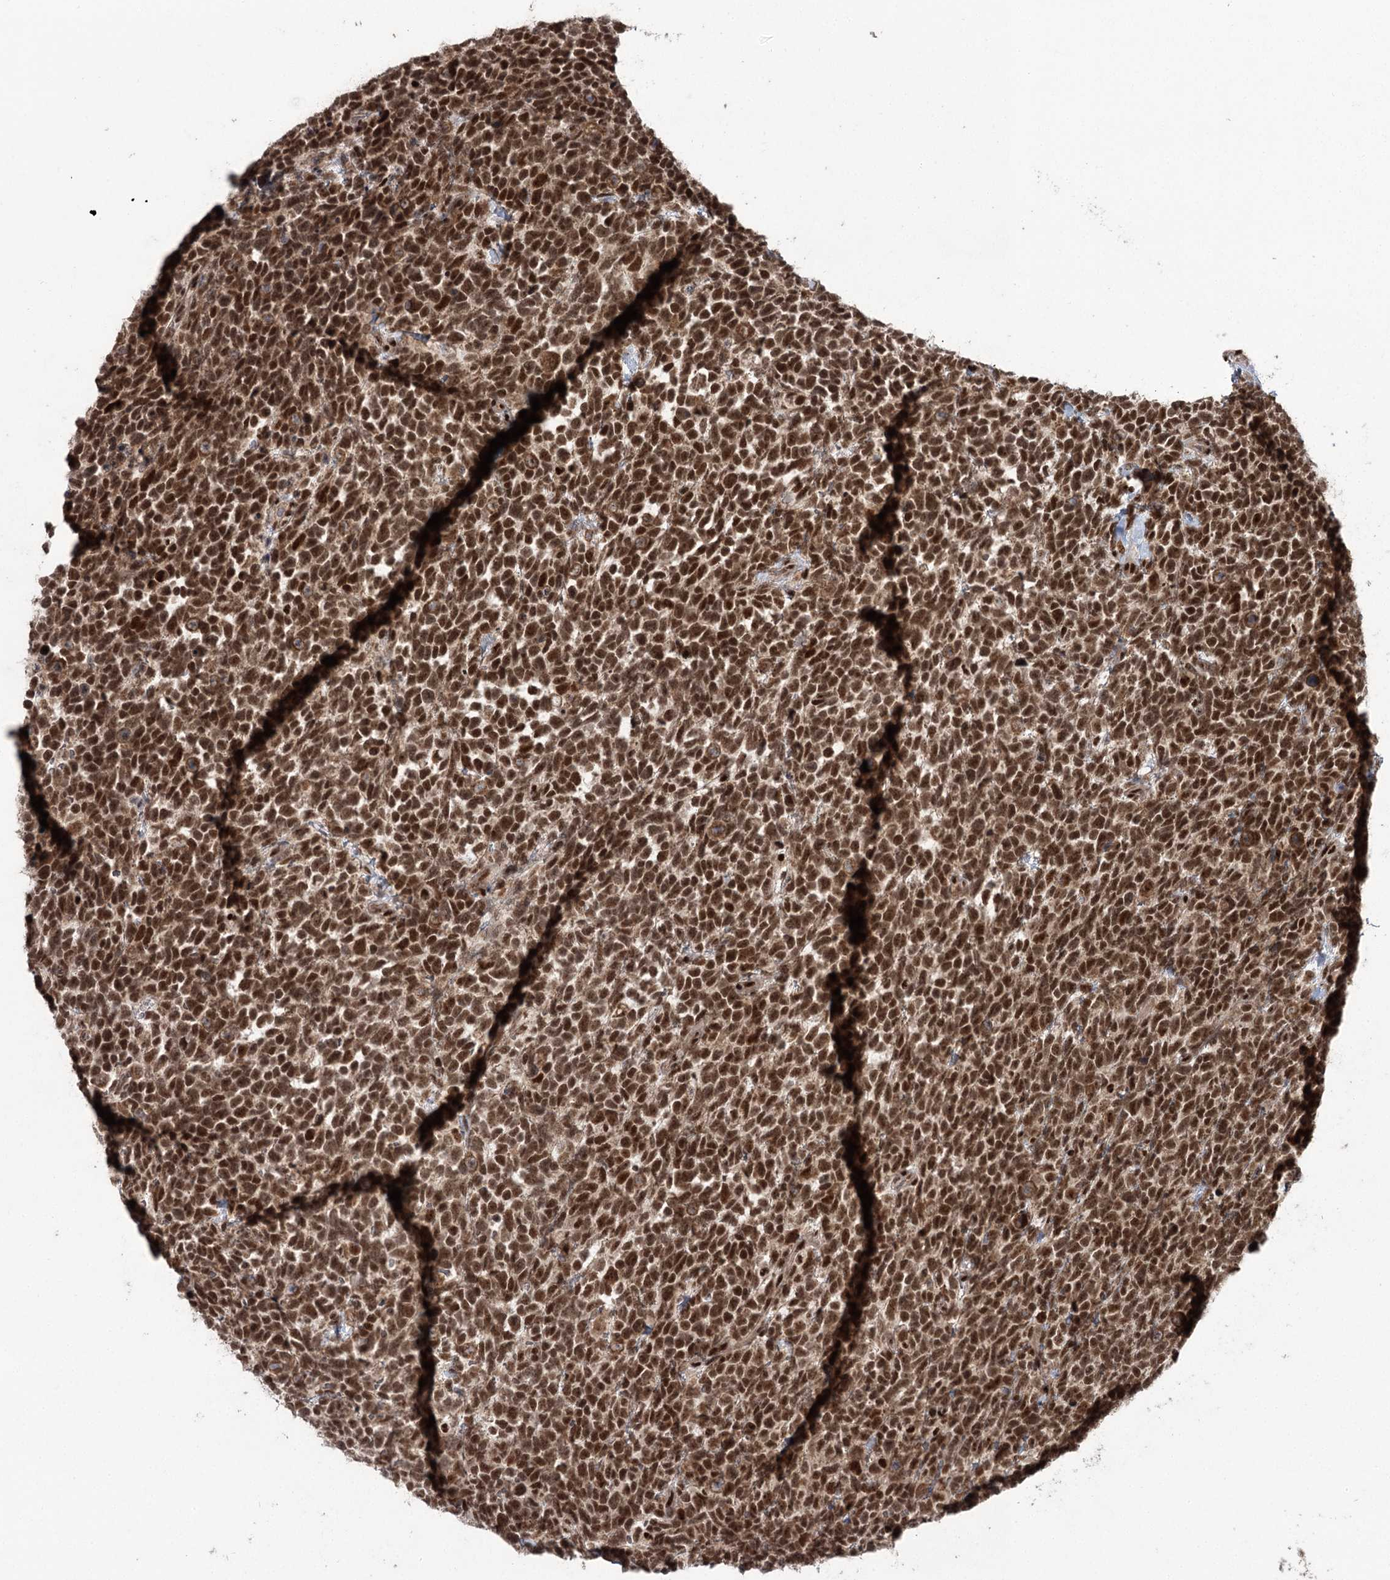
{"staining": {"intensity": "strong", "quantity": ">75%", "location": "nuclear"}, "tissue": "urothelial cancer", "cell_type": "Tumor cells", "image_type": "cancer", "snomed": [{"axis": "morphology", "description": "Urothelial carcinoma, High grade"}, {"axis": "topography", "description": "Urinary bladder"}], "caption": "Tumor cells display strong nuclear positivity in about >75% of cells in urothelial cancer. The staining was performed using DAB (3,3'-diaminobenzidine), with brown indicating positive protein expression. Nuclei are stained blue with hematoxylin.", "gene": "ERCC3", "patient": {"sex": "female", "age": 82}}